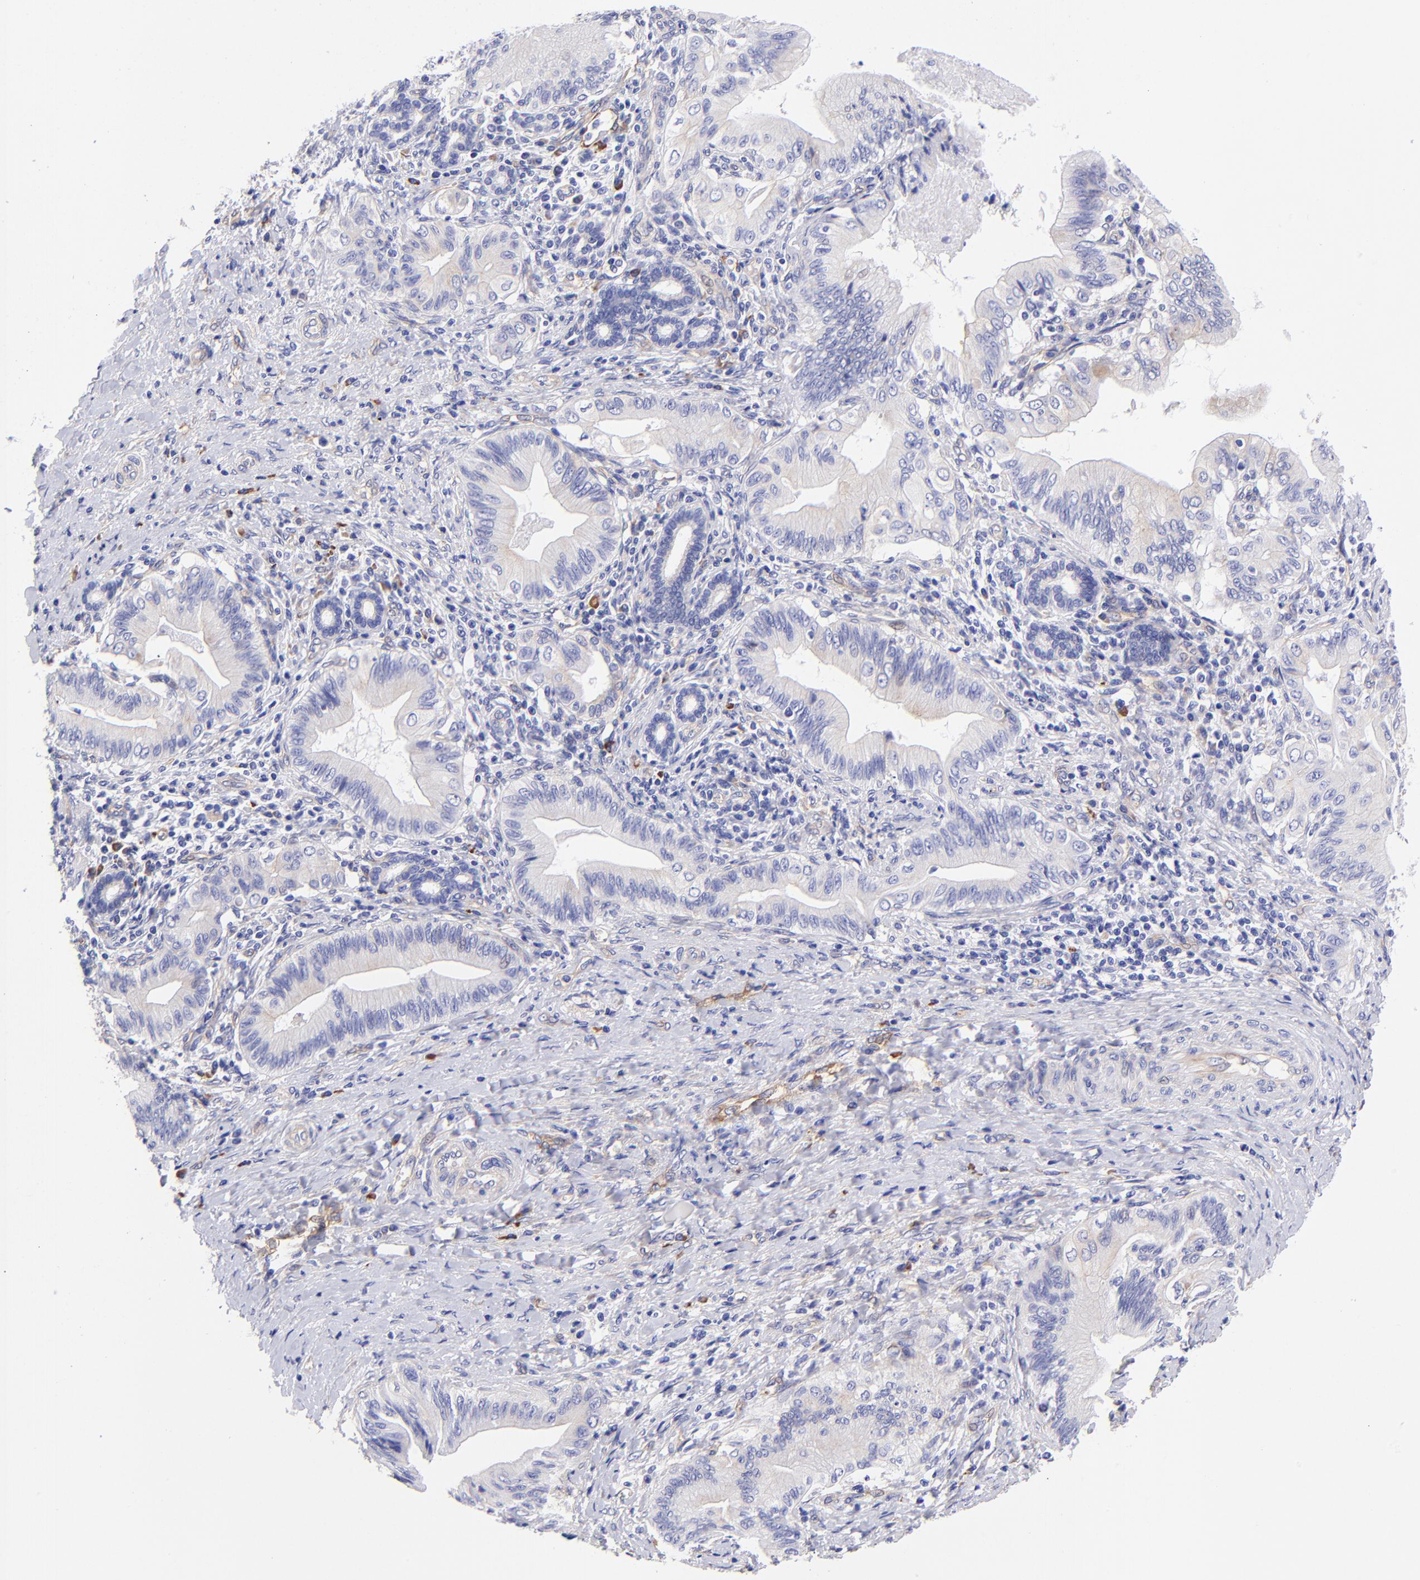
{"staining": {"intensity": "weak", "quantity": "<25%", "location": "cytoplasmic/membranous"}, "tissue": "liver cancer", "cell_type": "Tumor cells", "image_type": "cancer", "snomed": [{"axis": "morphology", "description": "Cholangiocarcinoma"}, {"axis": "topography", "description": "Liver"}], "caption": "This is an immunohistochemistry histopathology image of liver cancer. There is no positivity in tumor cells.", "gene": "PPFIBP1", "patient": {"sex": "male", "age": 58}}